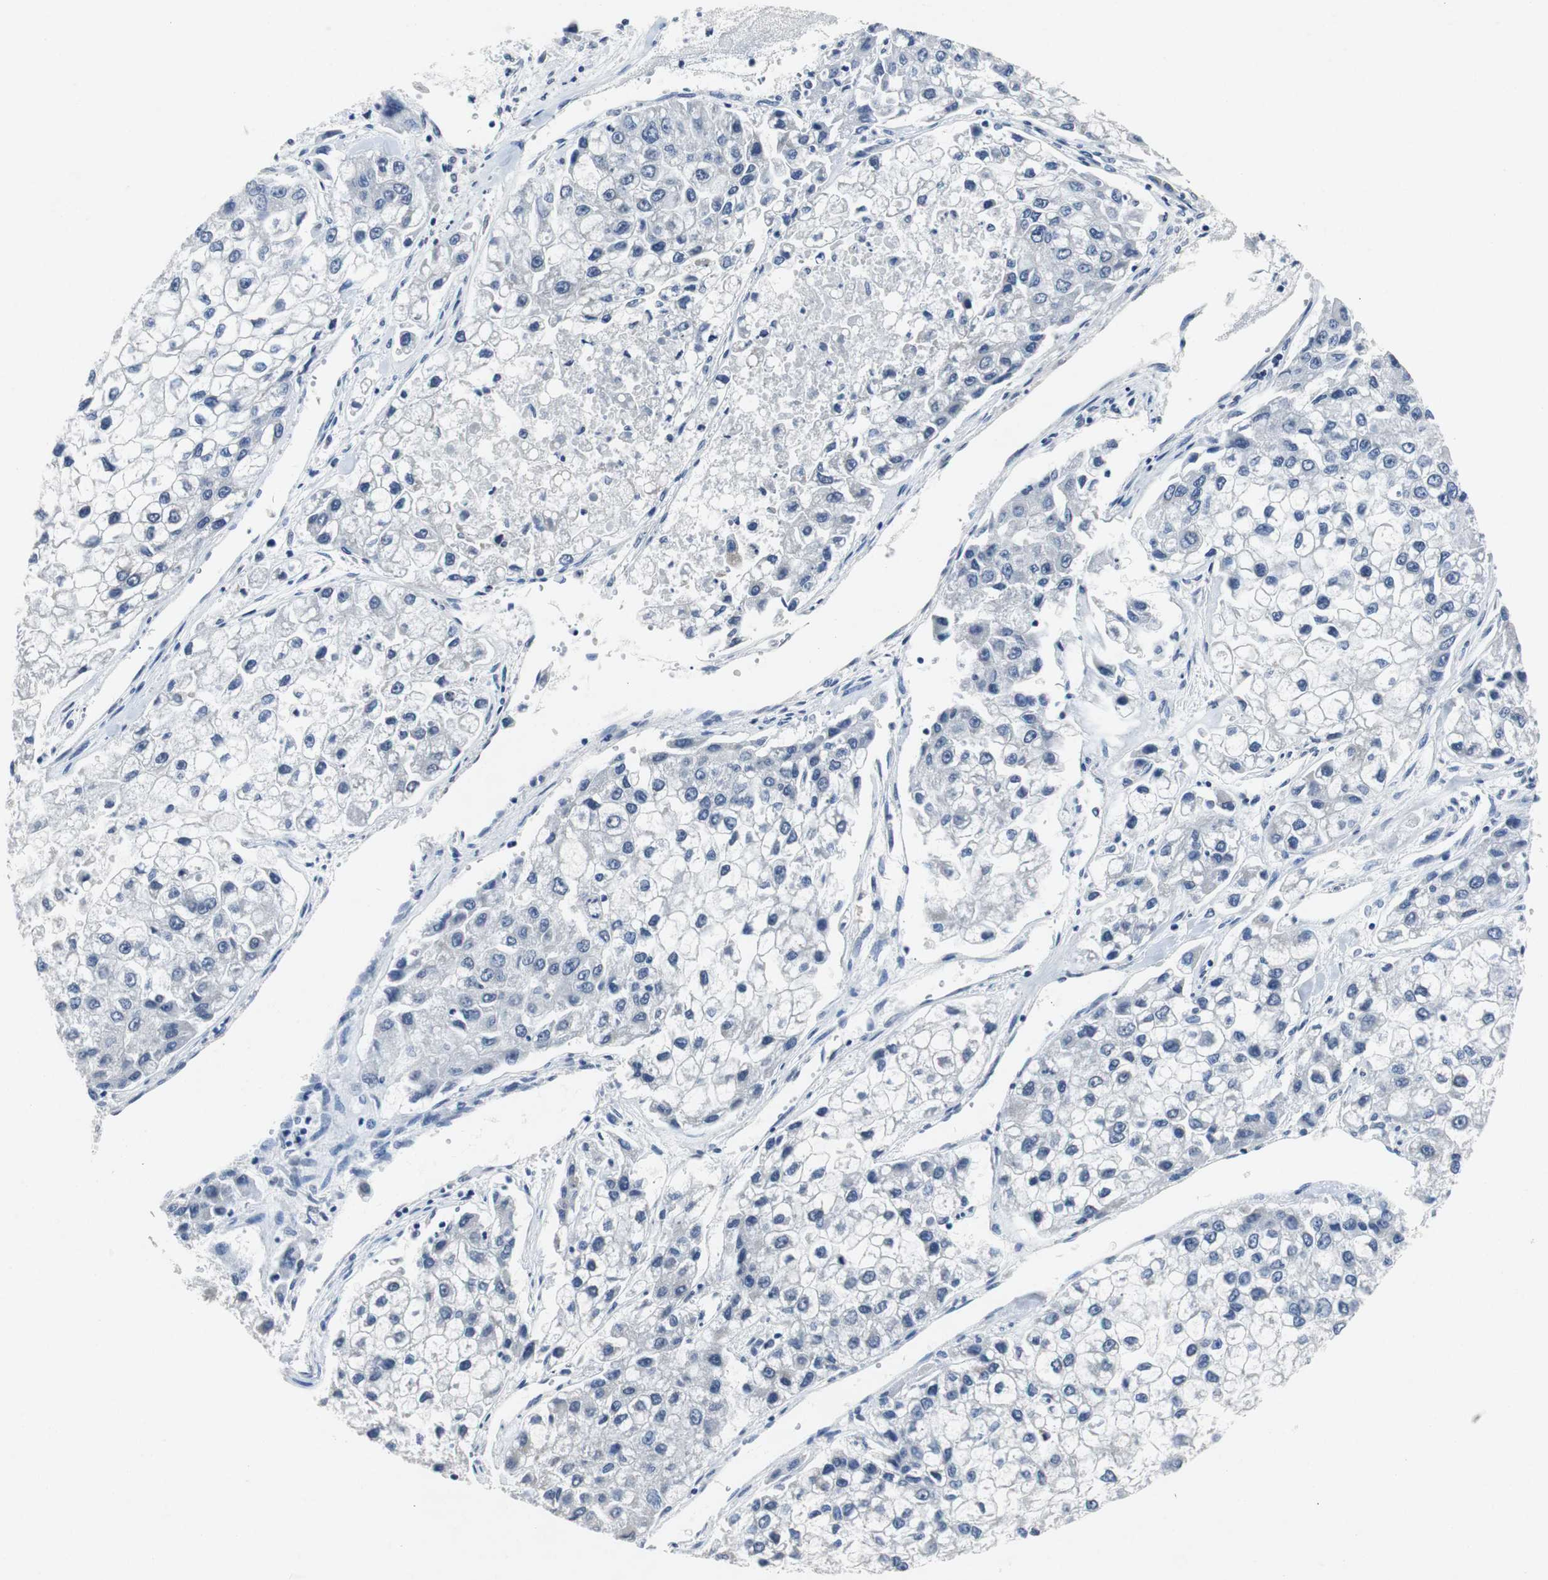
{"staining": {"intensity": "negative", "quantity": "none", "location": "none"}, "tissue": "liver cancer", "cell_type": "Tumor cells", "image_type": "cancer", "snomed": [{"axis": "morphology", "description": "Carcinoma, Hepatocellular, NOS"}, {"axis": "topography", "description": "Liver"}], "caption": "Immunohistochemical staining of human liver cancer exhibits no significant expression in tumor cells.", "gene": "RBM47", "patient": {"sex": "female", "age": 66}}